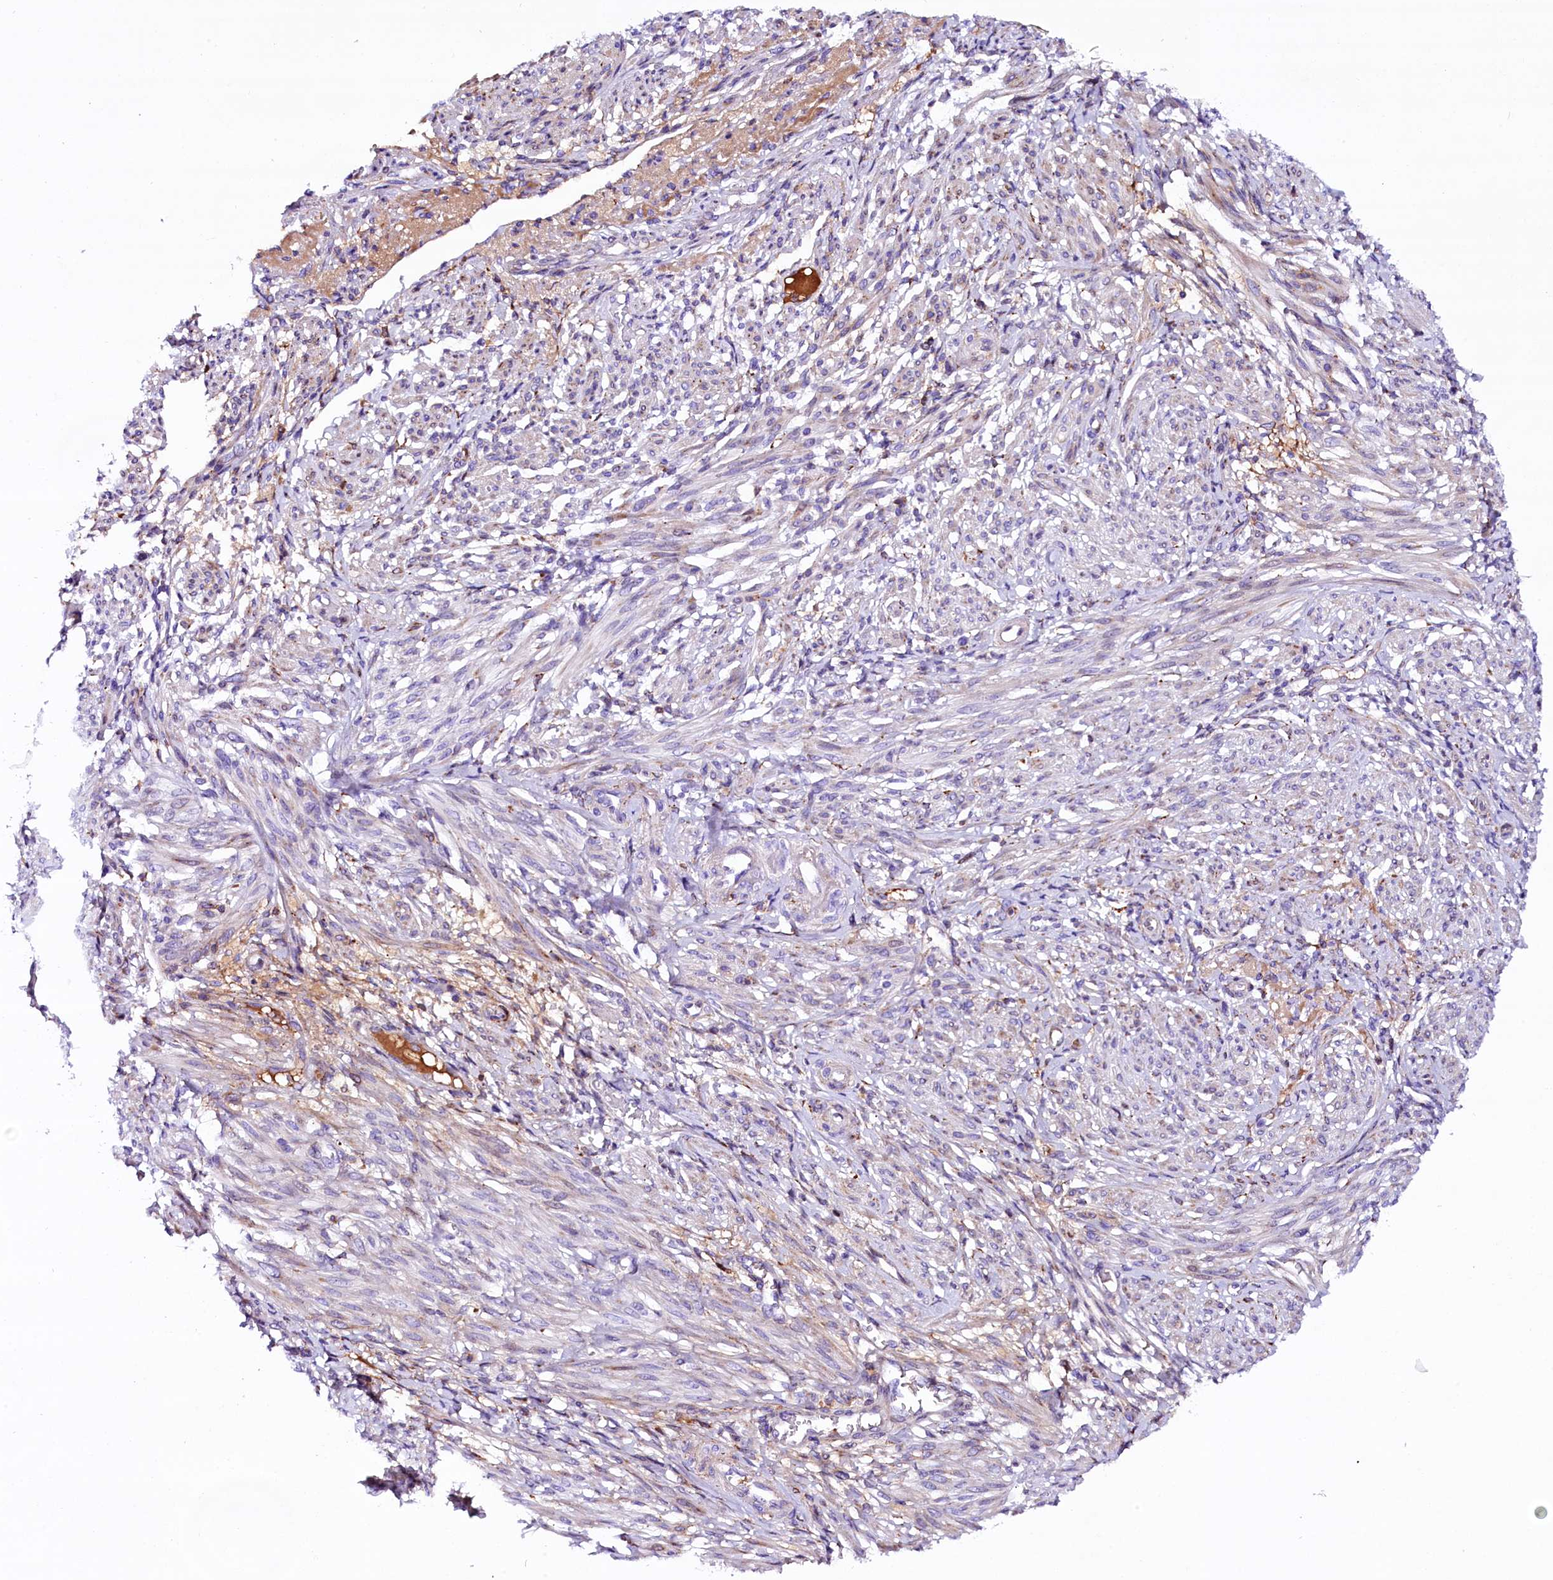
{"staining": {"intensity": "negative", "quantity": "none", "location": "none"}, "tissue": "smooth muscle", "cell_type": "Smooth muscle cells", "image_type": "normal", "snomed": [{"axis": "morphology", "description": "Normal tissue, NOS"}, {"axis": "topography", "description": "Smooth muscle"}], "caption": "A high-resolution photomicrograph shows immunohistochemistry (IHC) staining of benign smooth muscle, which exhibits no significant positivity in smooth muscle cells. Nuclei are stained in blue.", "gene": "CMTR2", "patient": {"sex": "female", "age": 39}}